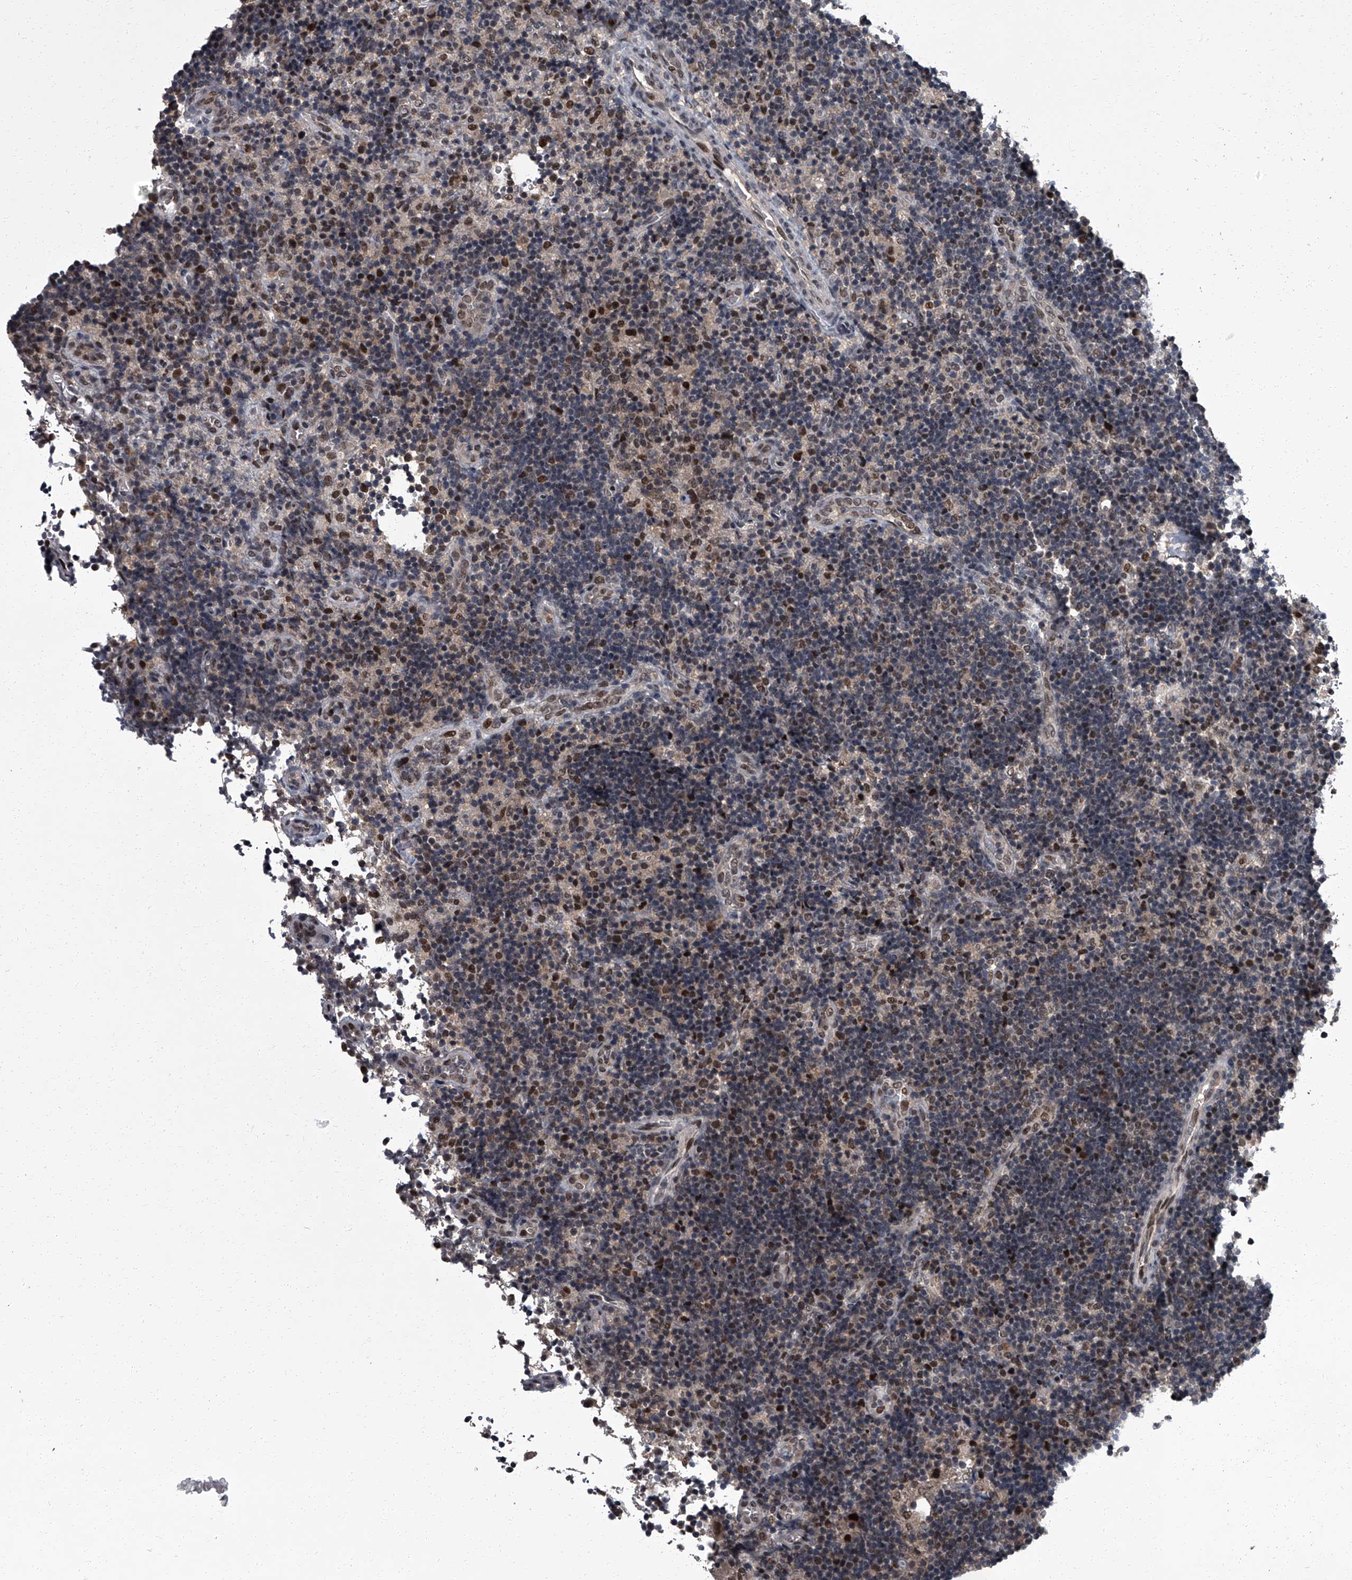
{"staining": {"intensity": "moderate", "quantity": ">75%", "location": "nuclear"}, "tissue": "lymph node", "cell_type": "Germinal center cells", "image_type": "normal", "snomed": [{"axis": "morphology", "description": "Normal tissue, NOS"}, {"axis": "topography", "description": "Lymph node"}], "caption": "Moderate nuclear staining for a protein is present in about >75% of germinal center cells of normal lymph node using immunohistochemistry.", "gene": "ZNF518B", "patient": {"sex": "female", "age": 22}}